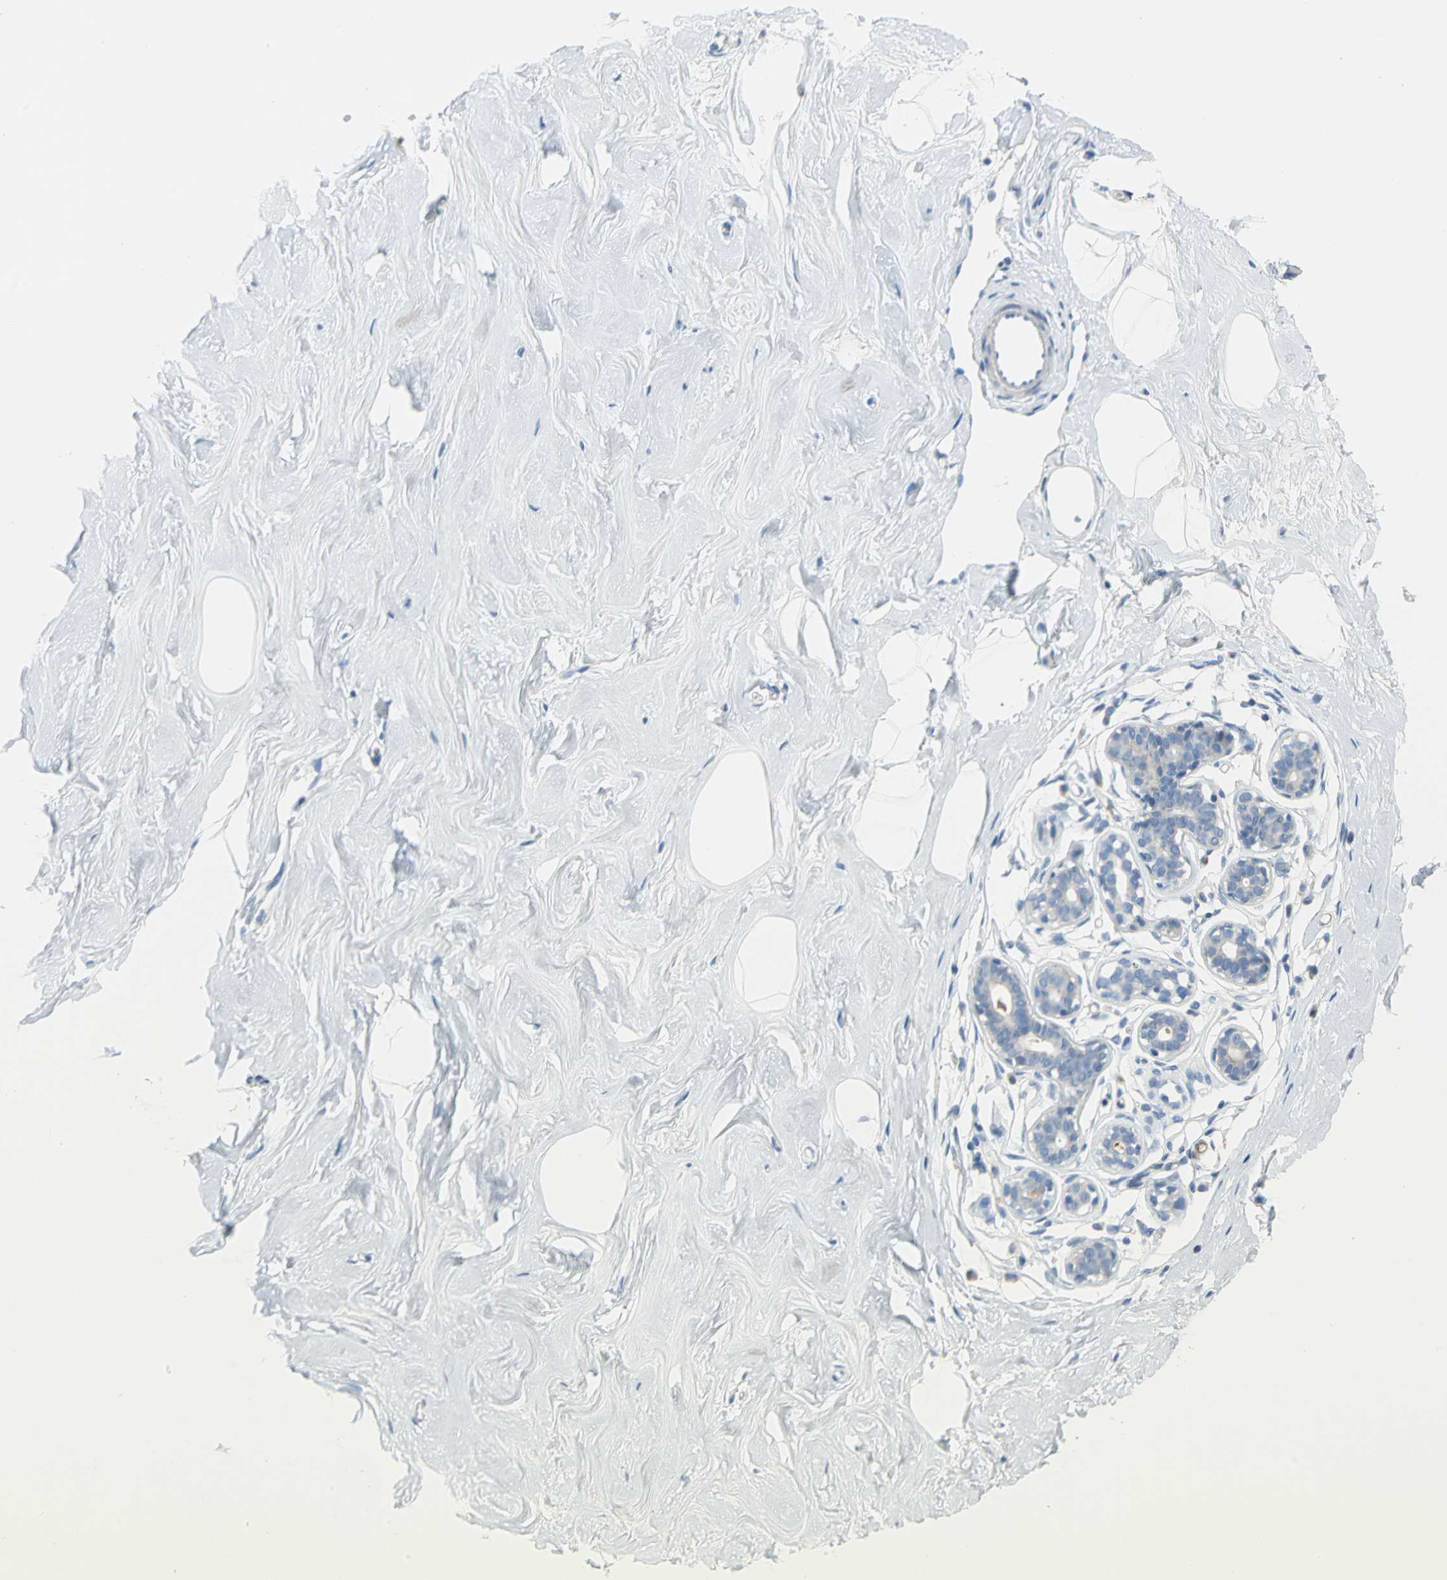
{"staining": {"intensity": "negative", "quantity": "none", "location": "none"}, "tissue": "breast", "cell_type": "Adipocytes", "image_type": "normal", "snomed": [{"axis": "morphology", "description": "Normal tissue, NOS"}, {"axis": "topography", "description": "Breast"}], "caption": "There is no significant positivity in adipocytes of breast. The staining is performed using DAB brown chromogen with nuclei counter-stained in using hematoxylin.", "gene": "ALOX15", "patient": {"sex": "female", "age": 23}}